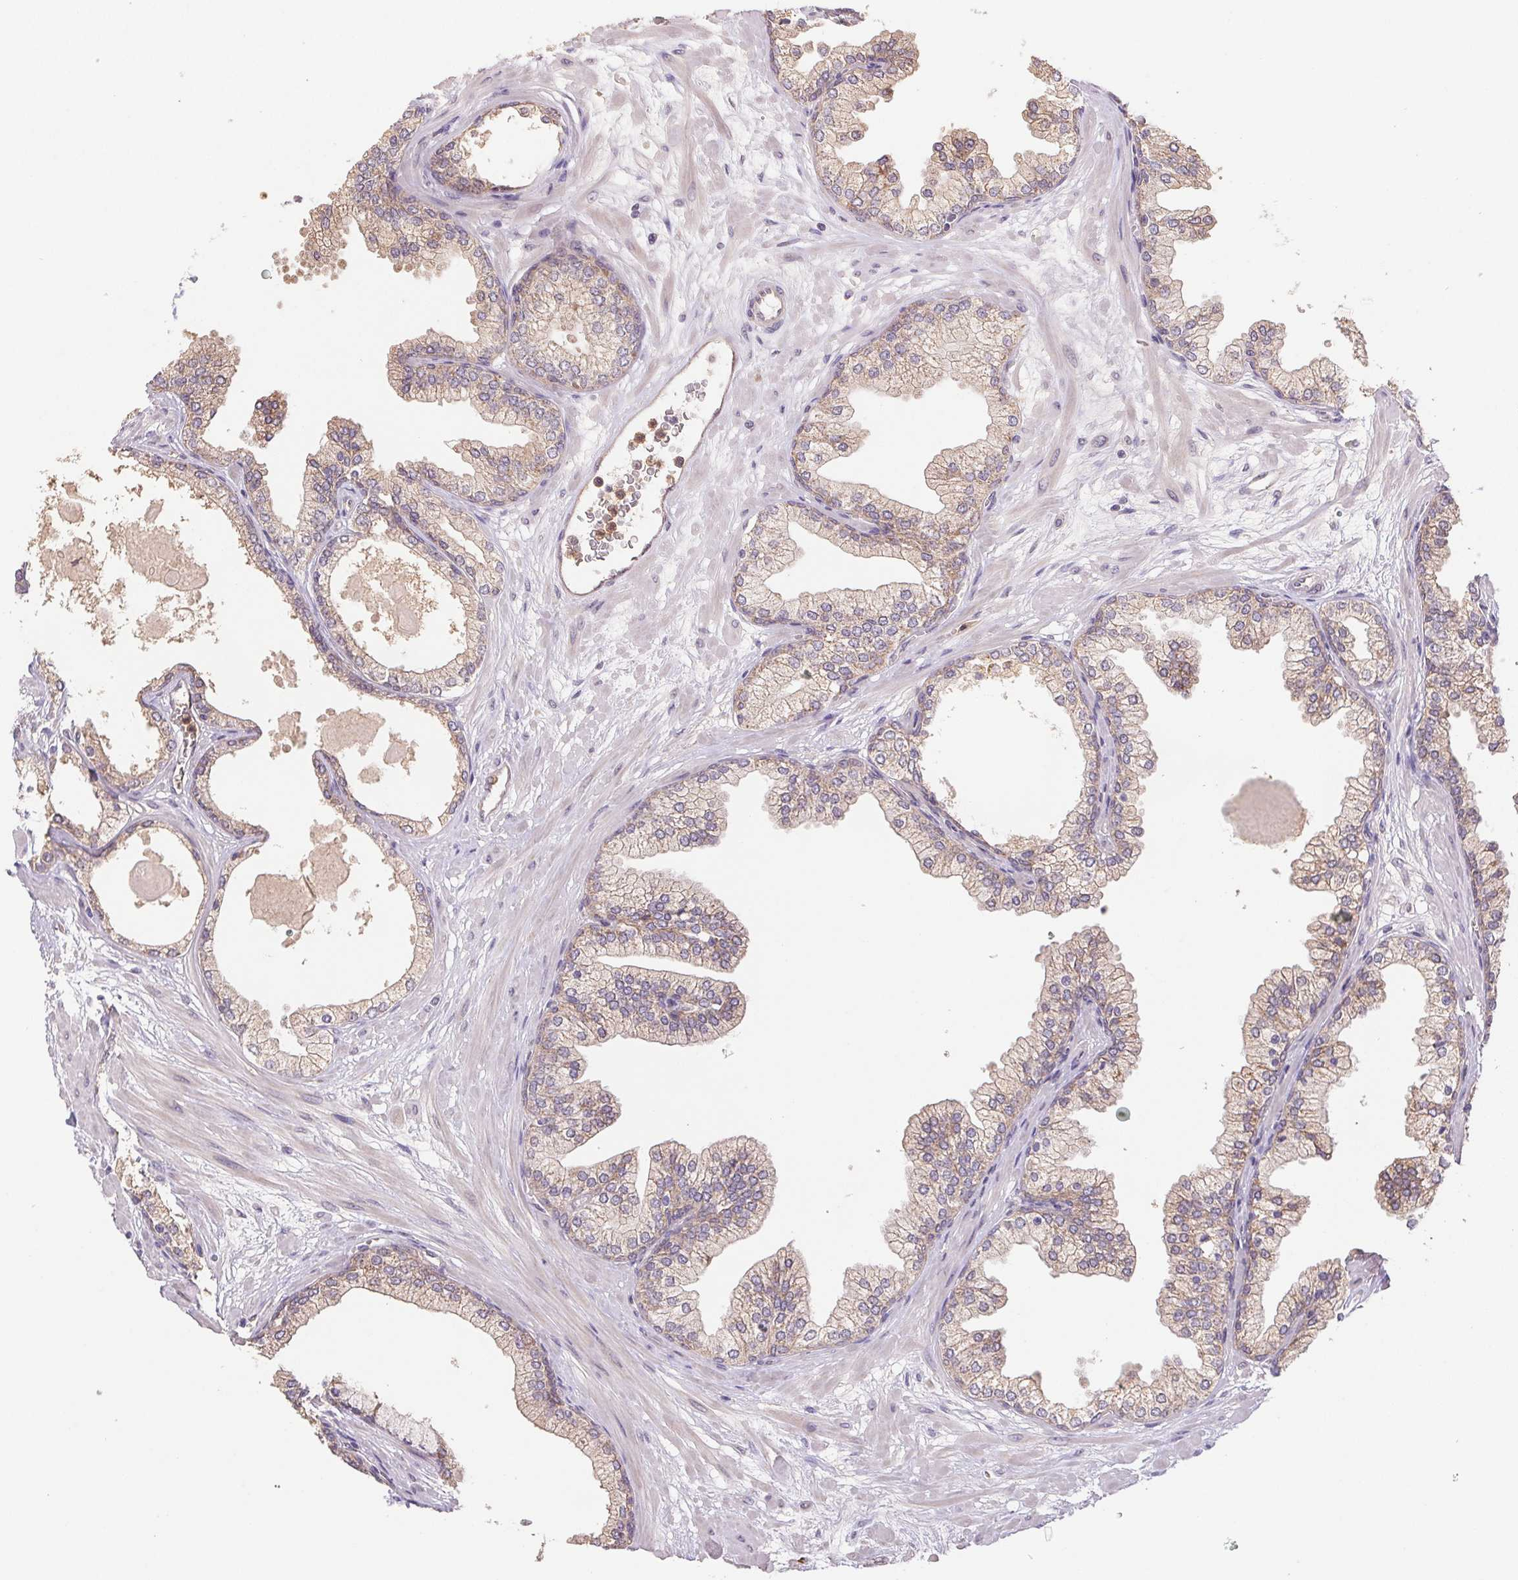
{"staining": {"intensity": "moderate", "quantity": "25%-75%", "location": "cytoplasmic/membranous"}, "tissue": "prostate", "cell_type": "Glandular cells", "image_type": "normal", "snomed": [{"axis": "morphology", "description": "Normal tissue, NOS"}, {"axis": "topography", "description": "Prostate"}, {"axis": "topography", "description": "Peripheral nerve tissue"}], "caption": "The histopathology image displays a brown stain indicating the presence of a protein in the cytoplasmic/membranous of glandular cells in prostate.", "gene": "RAB11A", "patient": {"sex": "male", "age": 61}}